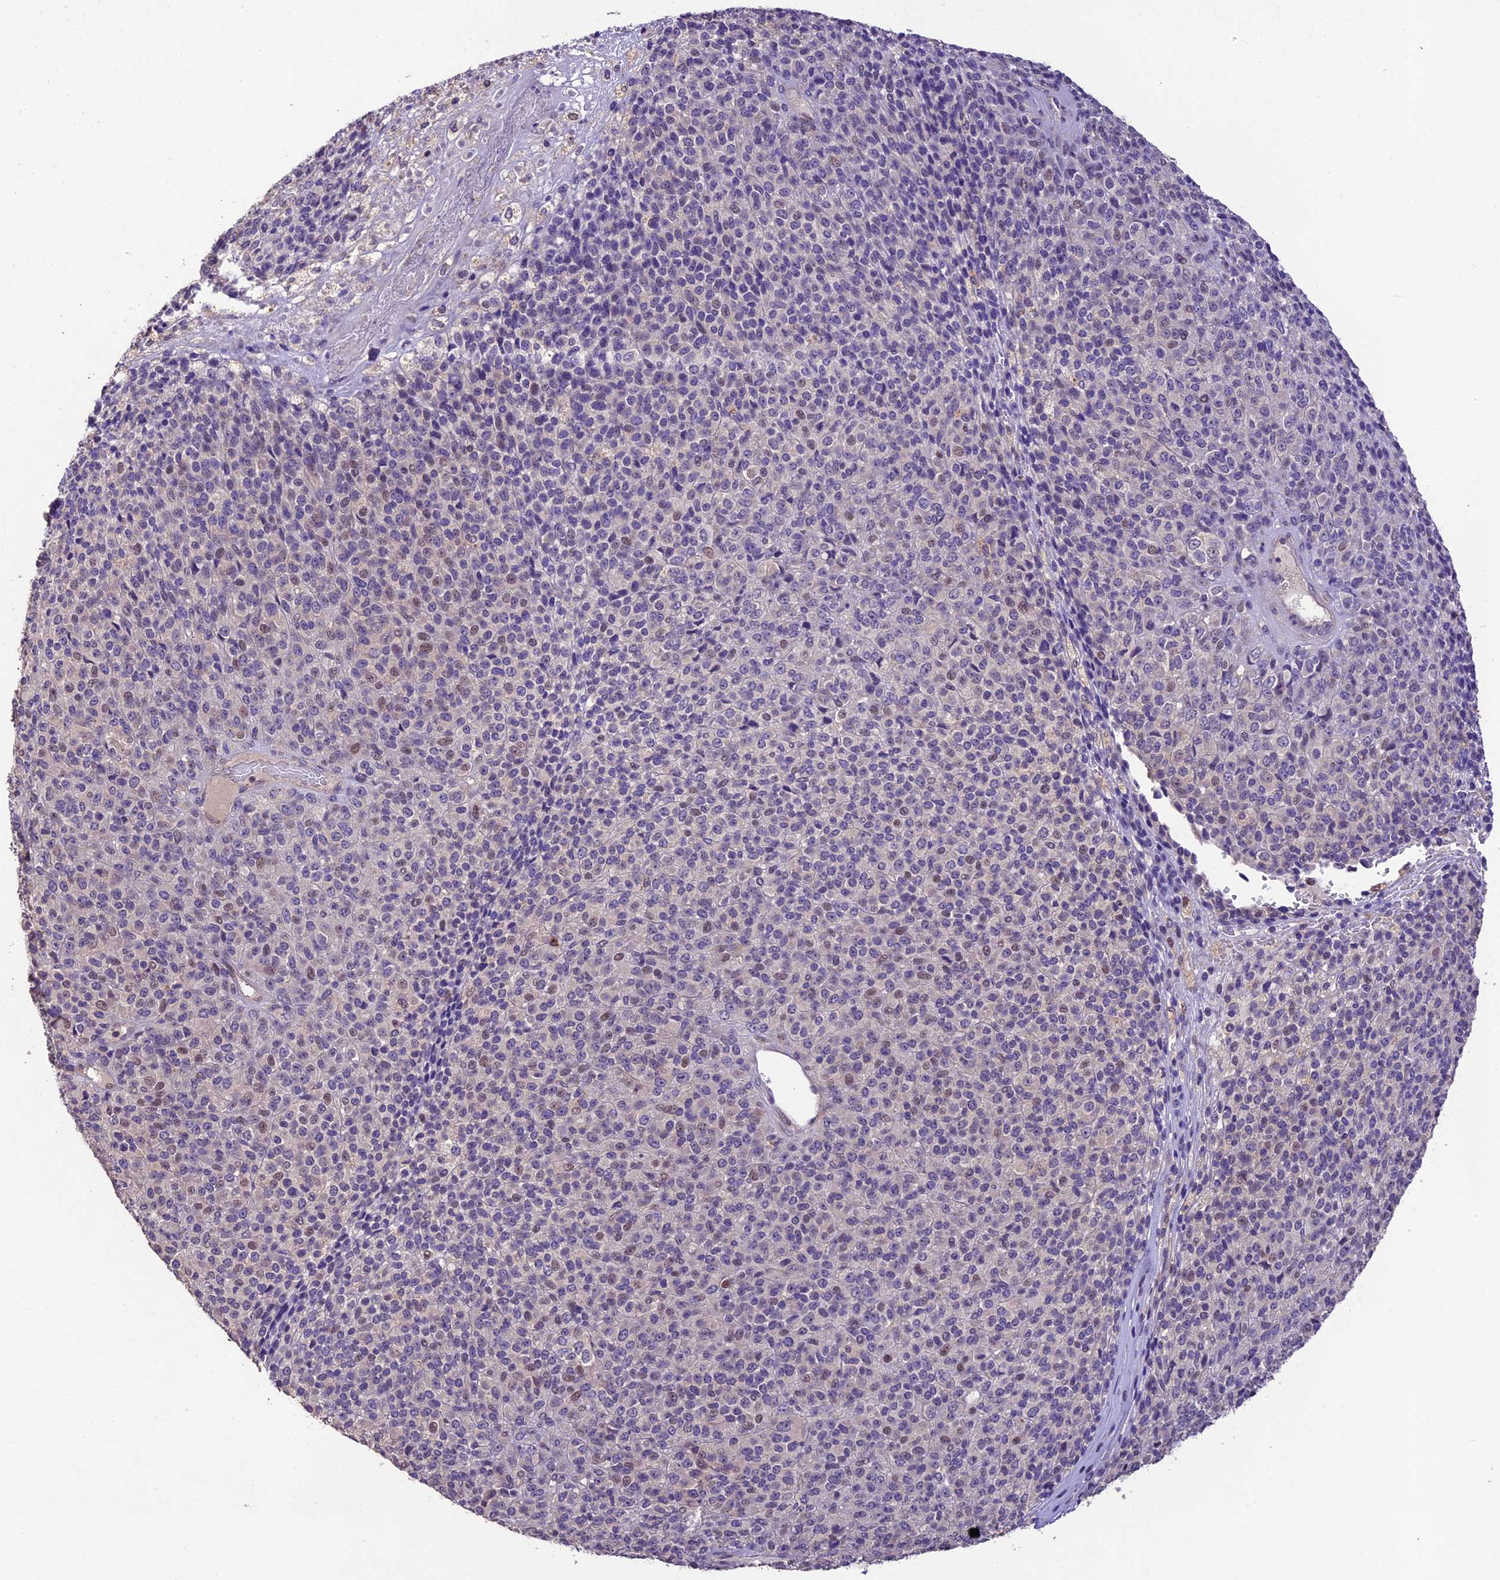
{"staining": {"intensity": "weak", "quantity": "<25%", "location": "nuclear"}, "tissue": "melanoma", "cell_type": "Tumor cells", "image_type": "cancer", "snomed": [{"axis": "morphology", "description": "Malignant melanoma, Metastatic site"}, {"axis": "topography", "description": "Brain"}], "caption": "Immunohistochemical staining of human malignant melanoma (metastatic site) shows no significant staining in tumor cells.", "gene": "DGKH", "patient": {"sex": "female", "age": 56}}